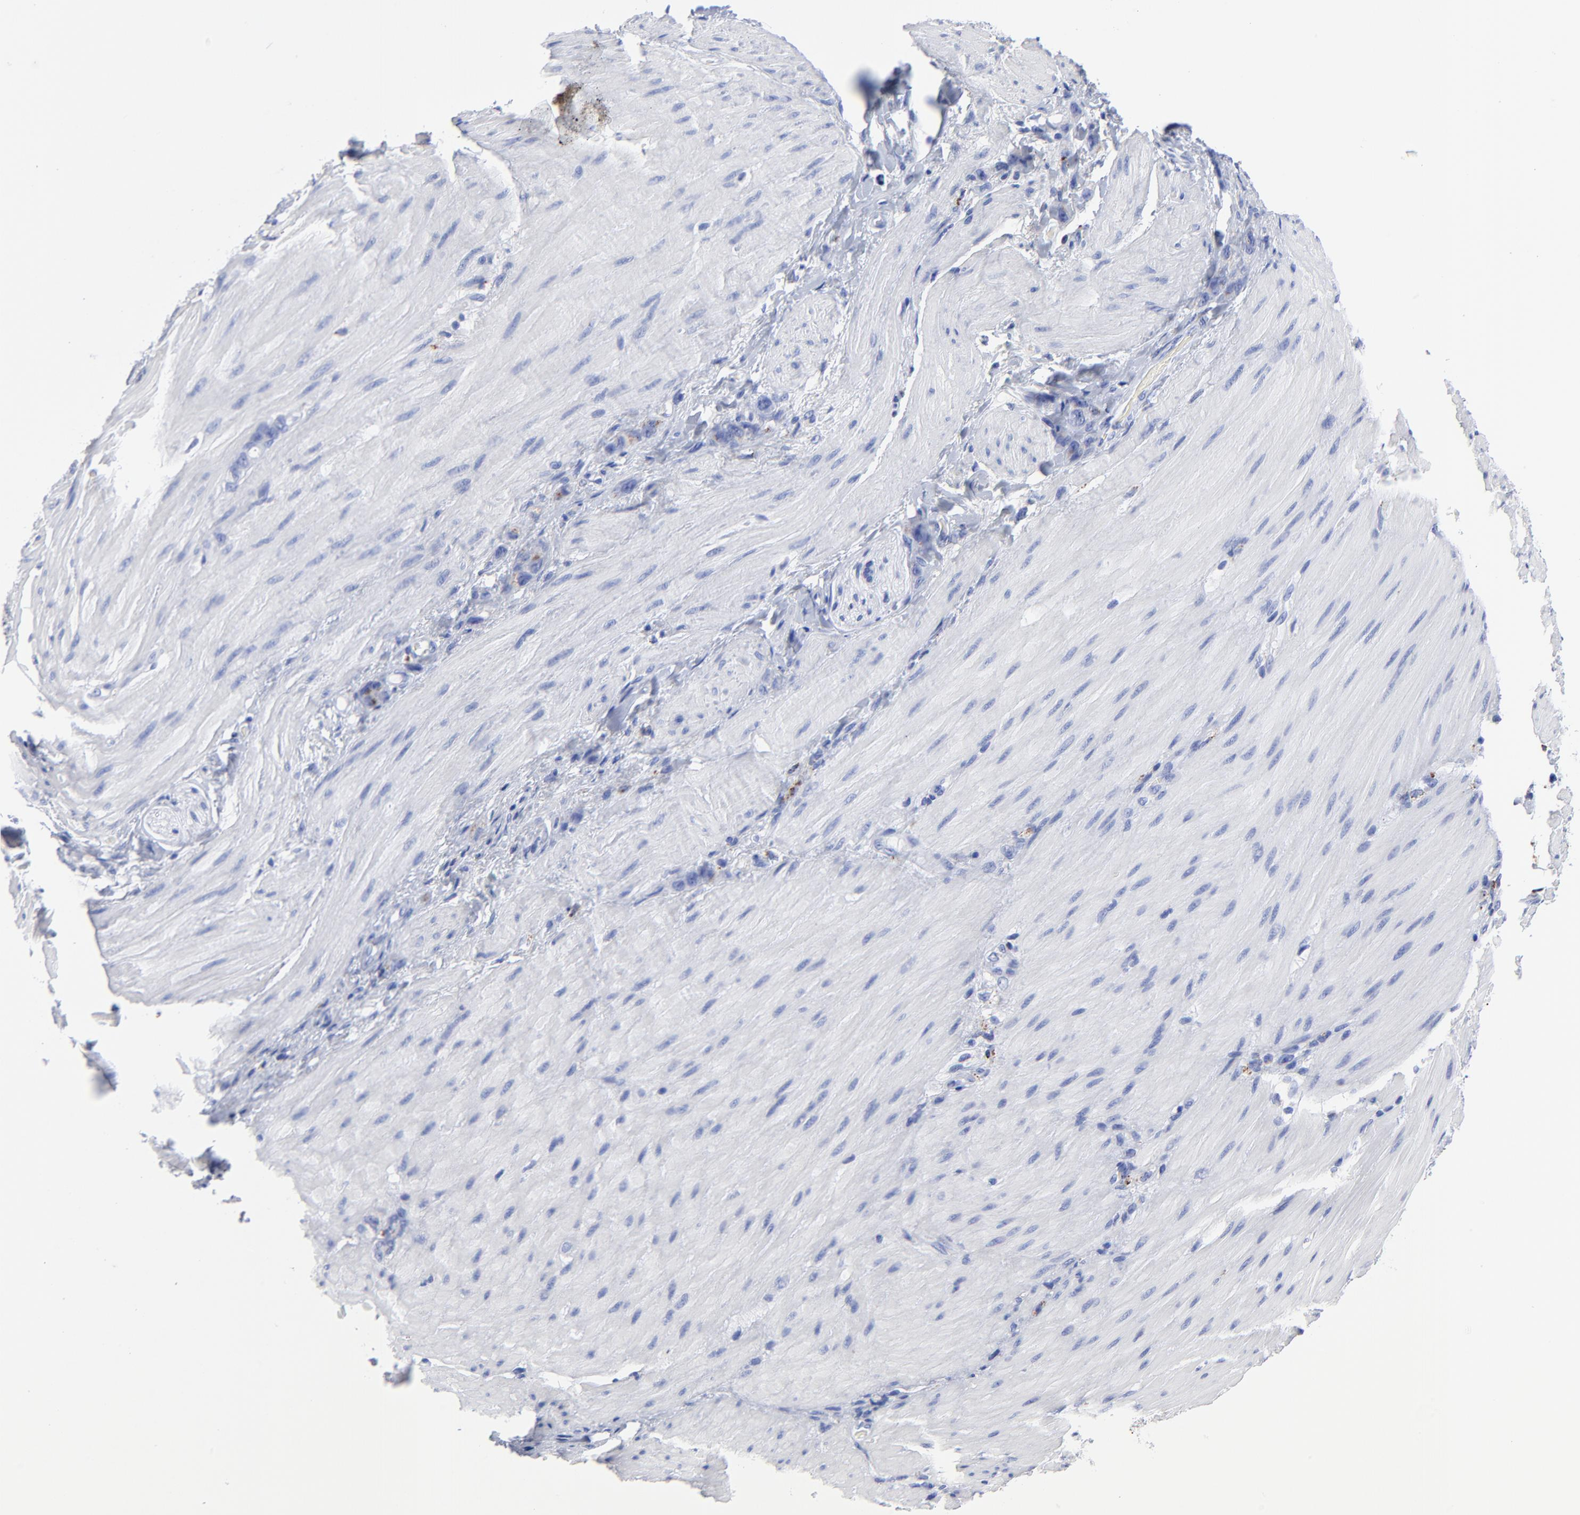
{"staining": {"intensity": "negative", "quantity": "none", "location": "none"}, "tissue": "stomach cancer", "cell_type": "Tumor cells", "image_type": "cancer", "snomed": [{"axis": "morphology", "description": "Normal tissue, NOS"}, {"axis": "morphology", "description": "Adenocarcinoma, NOS"}, {"axis": "topography", "description": "Stomach"}], "caption": "Immunohistochemical staining of human stomach cancer (adenocarcinoma) displays no significant positivity in tumor cells.", "gene": "CPVL", "patient": {"sex": "male", "age": 82}}